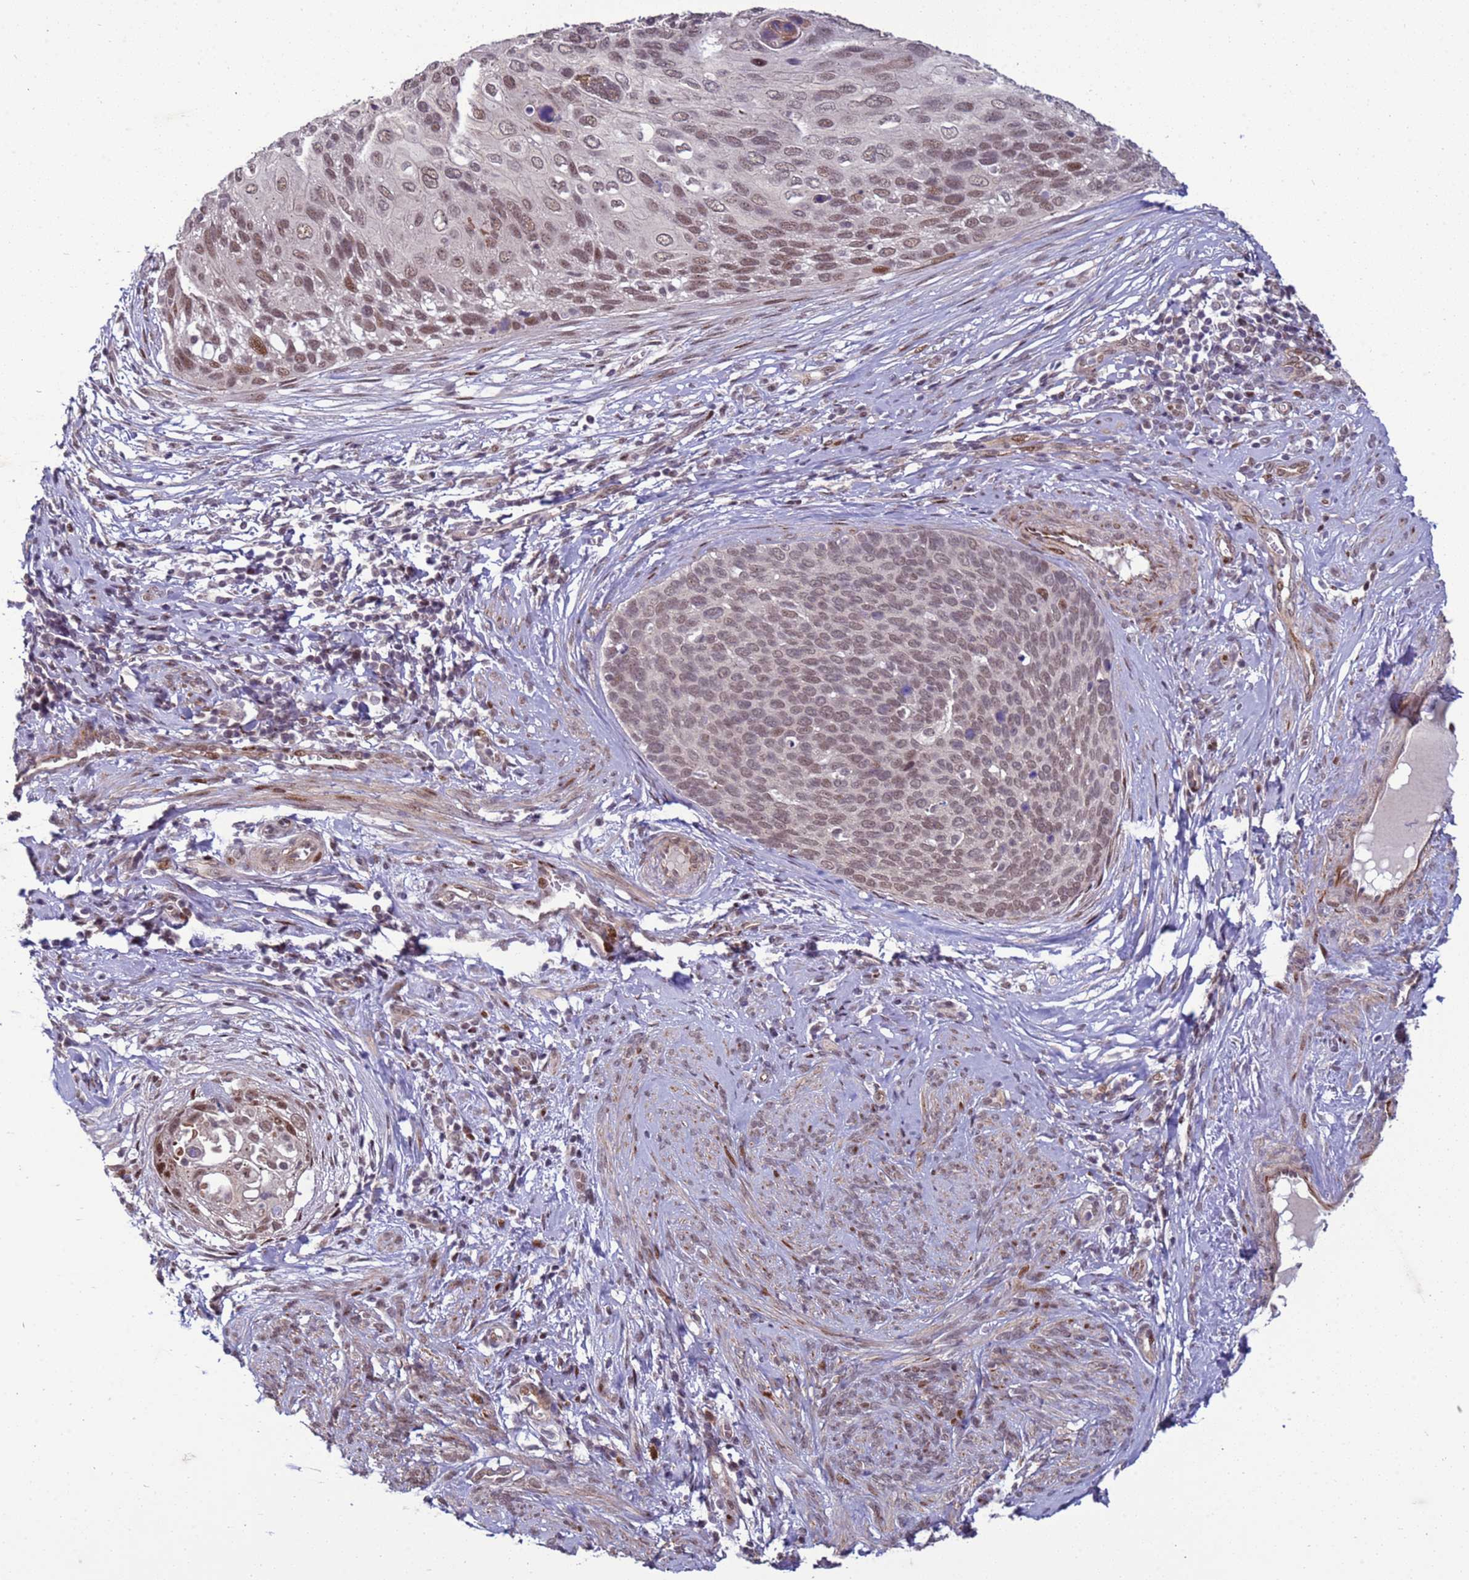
{"staining": {"intensity": "moderate", "quantity": ">75%", "location": "nuclear"}, "tissue": "cervical cancer", "cell_type": "Tumor cells", "image_type": "cancer", "snomed": [{"axis": "morphology", "description": "Squamous cell carcinoma, NOS"}, {"axis": "topography", "description": "Cervix"}], "caption": "Tumor cells reveal medium levels of moderate nuclear expression in about >75% of cells in human squamous cell carcinoma (cervical). The protein is shown in brown color, while the nuclei are stained blue.", "gene": "SHC3", "patient": {"sex": "female", "age": 80}}